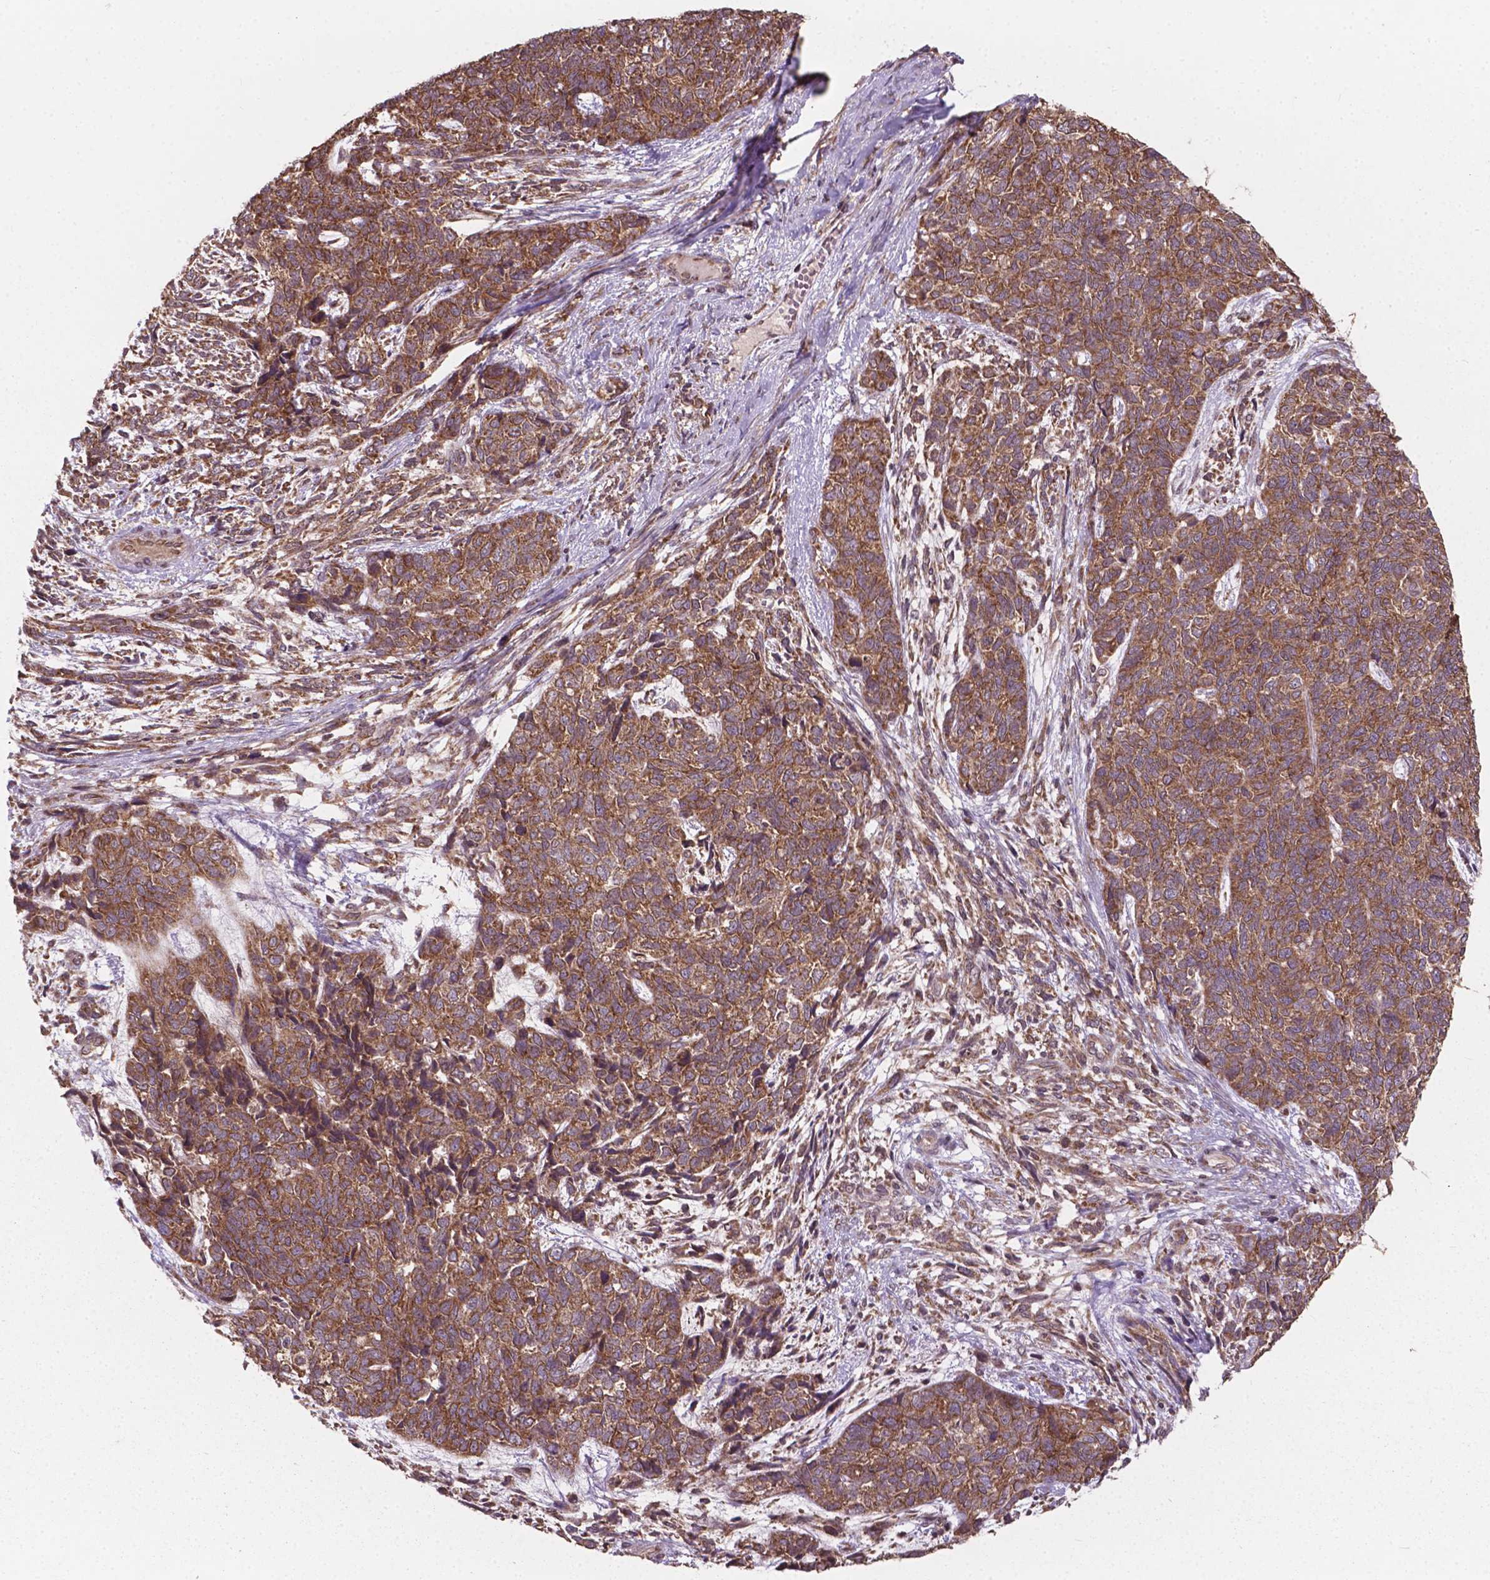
{"staining": {"intensity": "moderate", "quantity": ">75%", "location": "cytoplasmic/membranous"}, "tissue": "cervical cancer", "cell_type": "Tumor cells", "image_type": "cancer", "snomed": [{"axis": "morphology", "description": "Squamous cell carcinoma, NOS"}, {"axis": "topography", "description": "Cervix"}], "caption": "About >75% of tumor cells in human cervical cancer (squamous cell carcinoma) display moderate cytoplasmic/membranous protein positivity as visualized by brown immunohistochemical staining.", "gene": "MRPL33", "patient": {"sex": "female", "age": 63}}